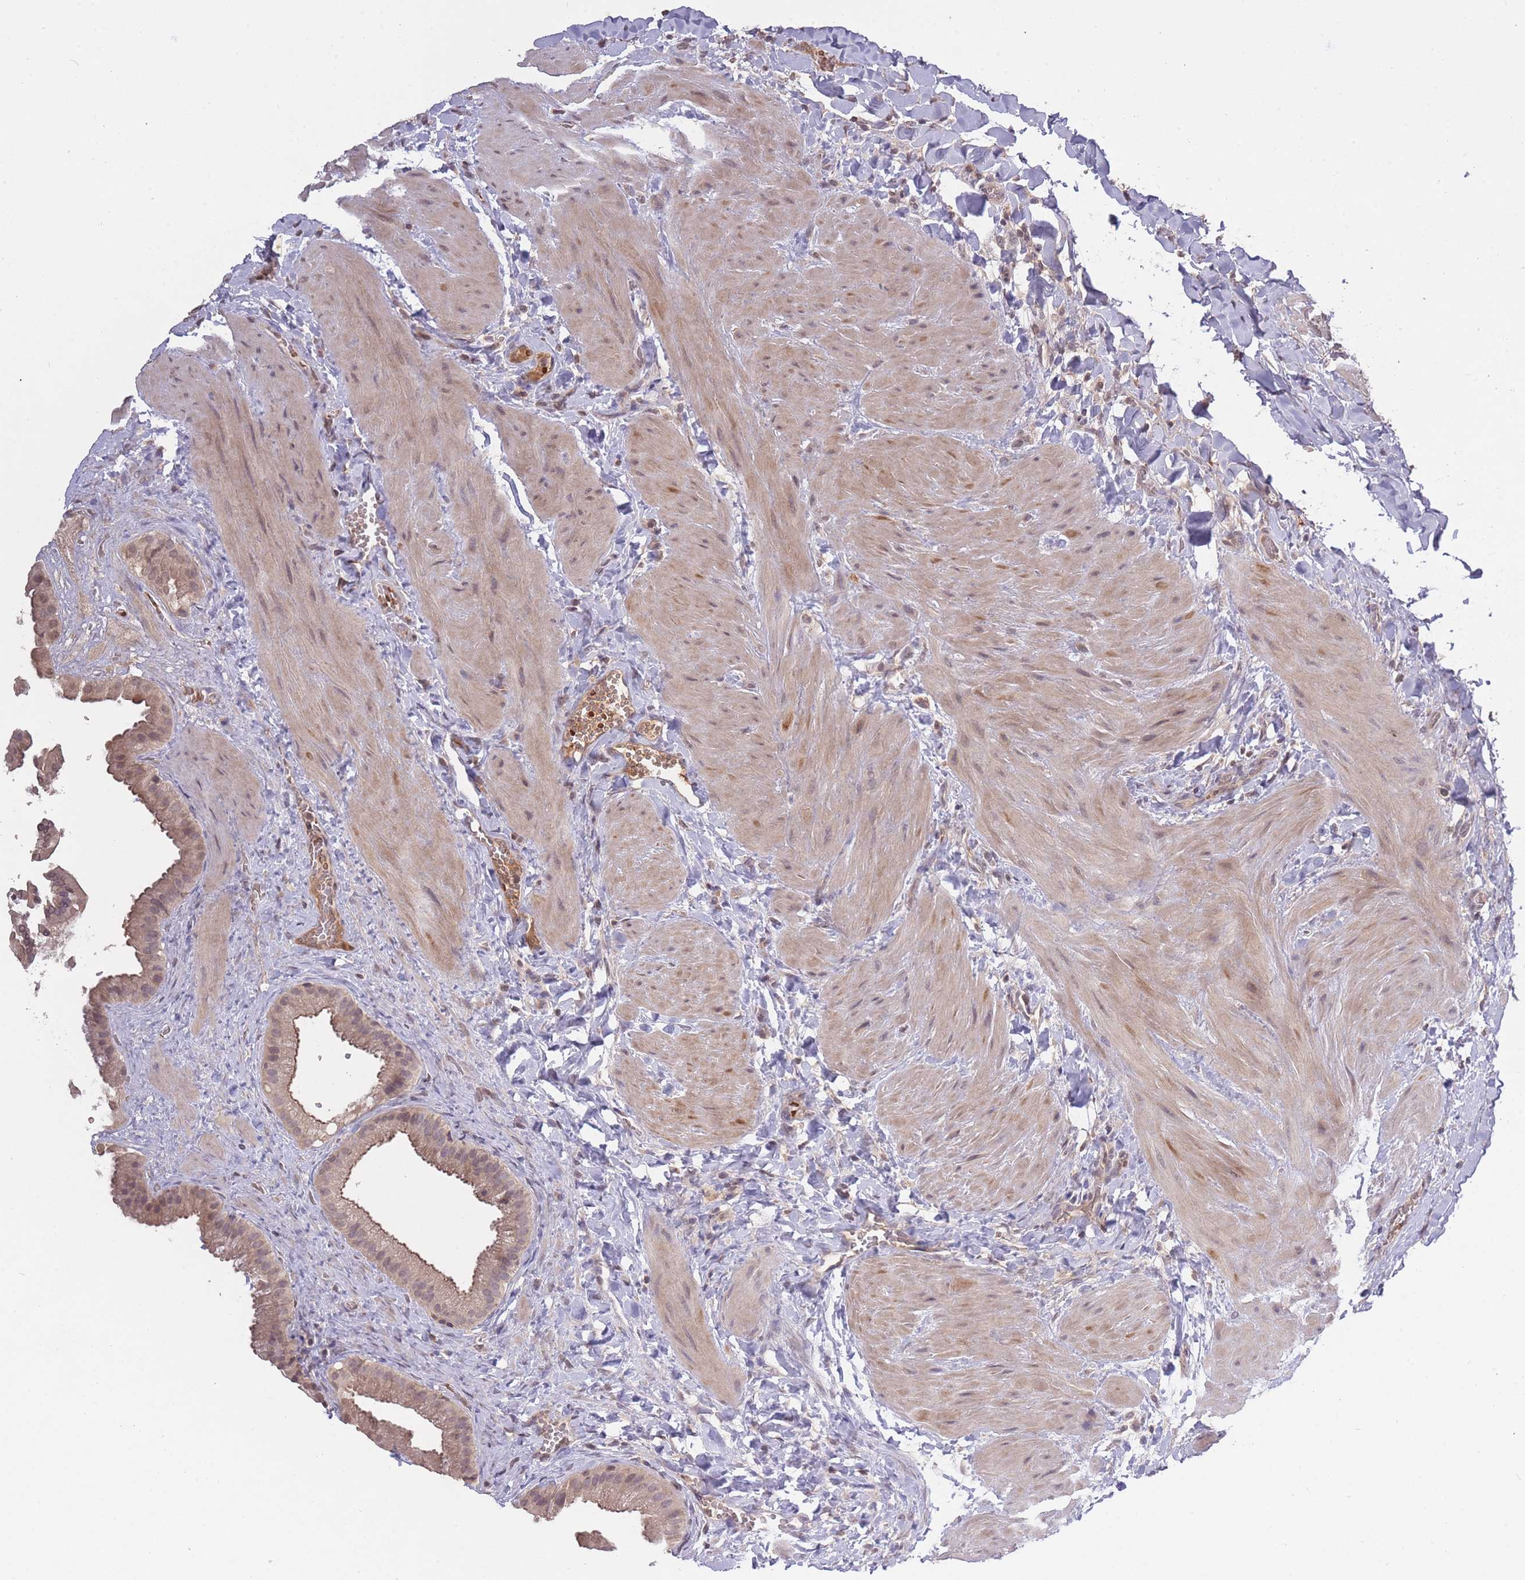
{"staining": {"intensity": "weak", "quantity": "25%-75%", "location": "cytoplasmic/membranous,nuclear"}, "tissue": "gallbladder", "cell_type": "Glandular cells", "image_type": "normal", "snomed": [{"axis": "morphology", "description": "Normal tissue, NOS"}, {"axis": "topography", "description": "Gallbladder"}], "caption": "A high-resolution histopathology image shows IHC staining of benign gallbladder, which exhibits weak cytoplasmic/membranous,nuclear positivity in about 25%-75% of glandular cells. The protein of interest is shown in brown color, while the nuclei are stained blue.", "gene": "ADCYAP1R1", "patient": {"sex": "male", "age": 55}}